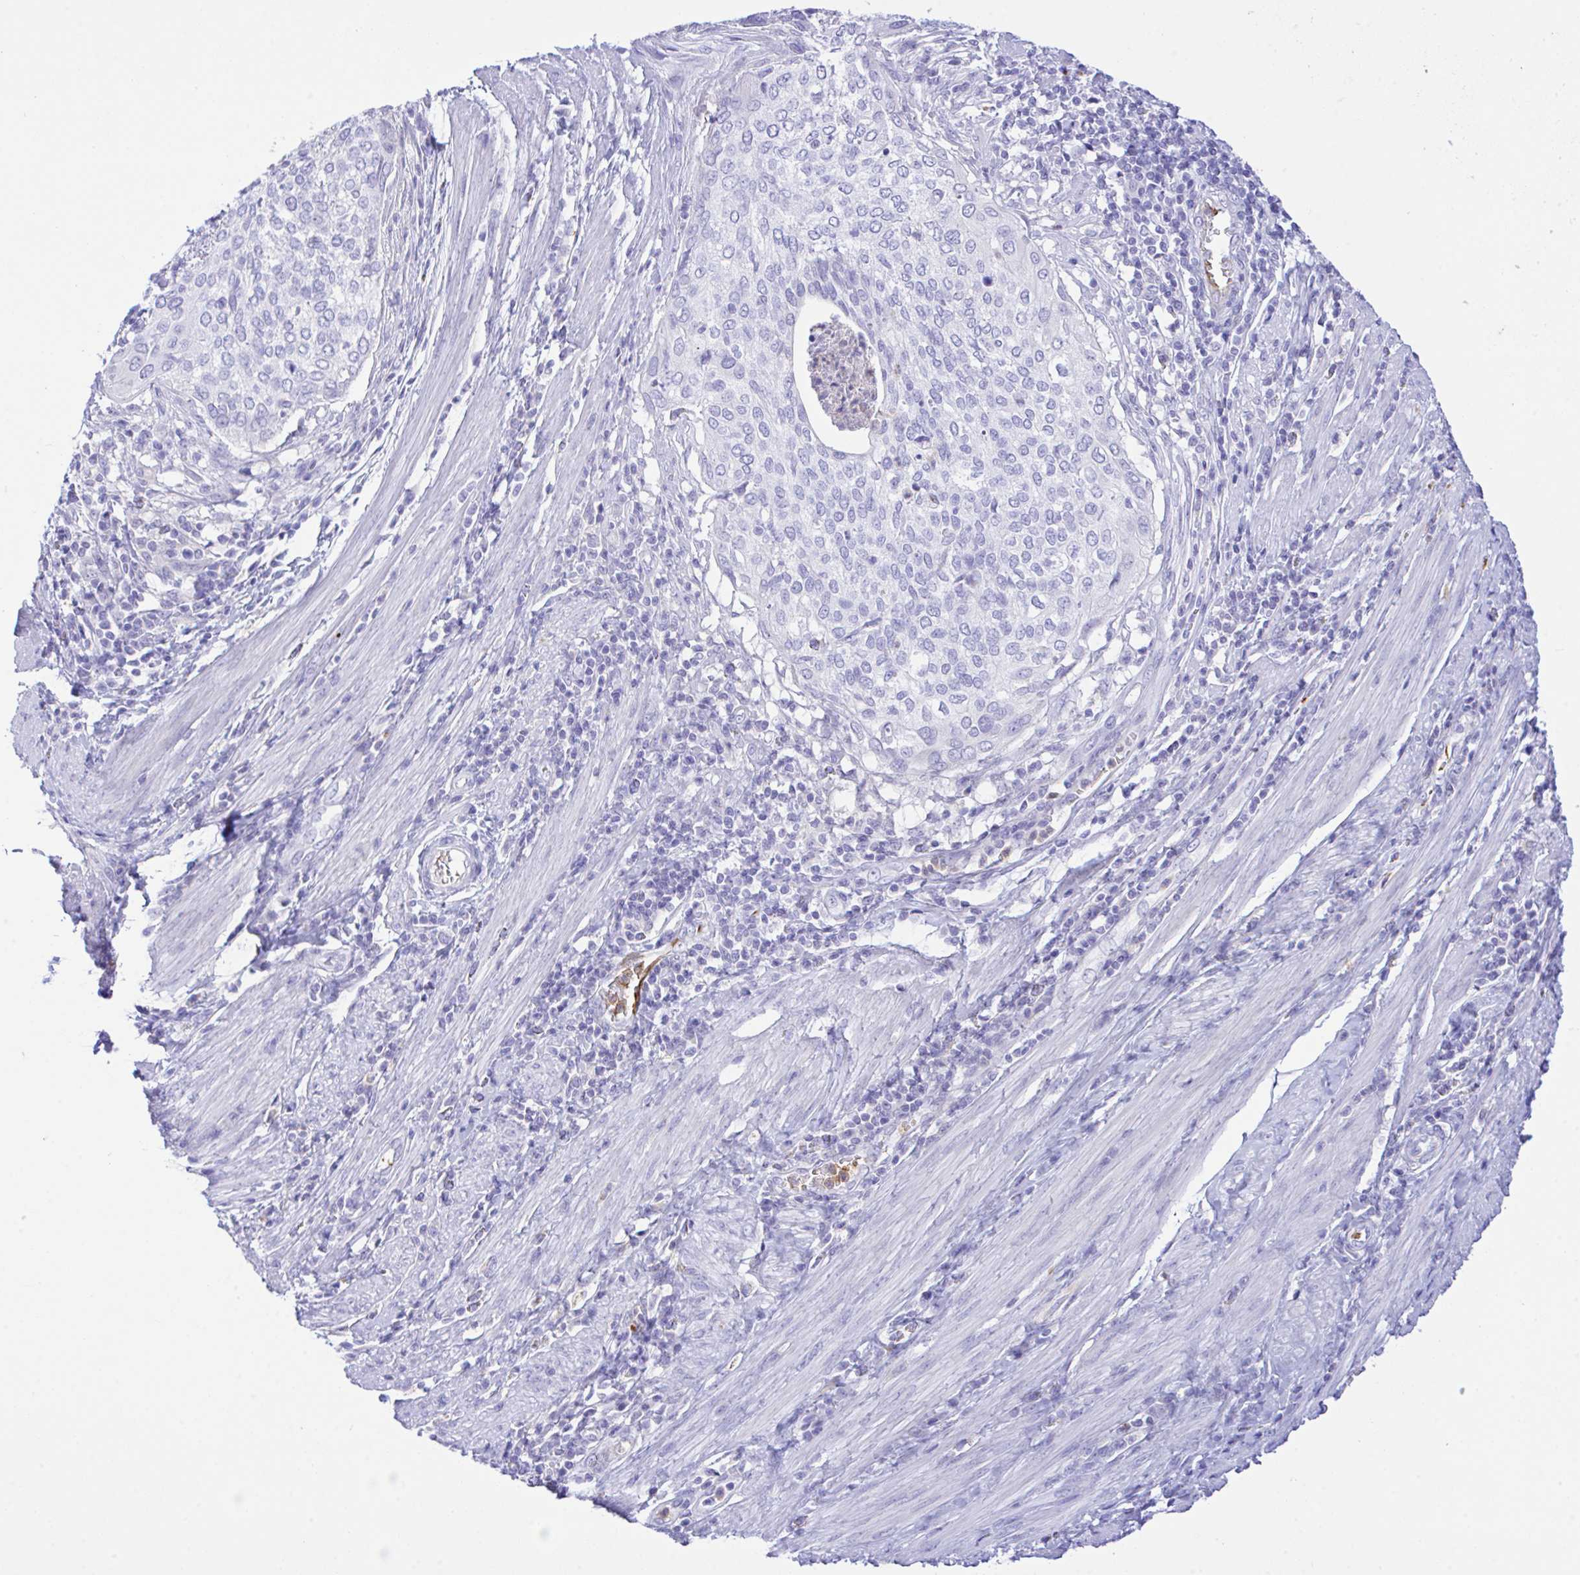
{"staining": {"intensity": "negative", "quantity": "none", "location": "none"}, "tissue": "cervical cancer", "cell_type": "Tumor cells", "image_type": "cancer", "snomed": [{"axis": "morphology", "description": "Squamous cell carcinoma, NOS"}, {"axis": "topography", "description": "Cervix"}], "caption": "This image is of cervical cancer stained with immunohistochemistry (IHC) to label a protein in brown with the nuclei are counter-stained blue. There is no expression in tumor cells.", "gene": "ZNF221", "patient": {"sex": "female", "age": 38}}